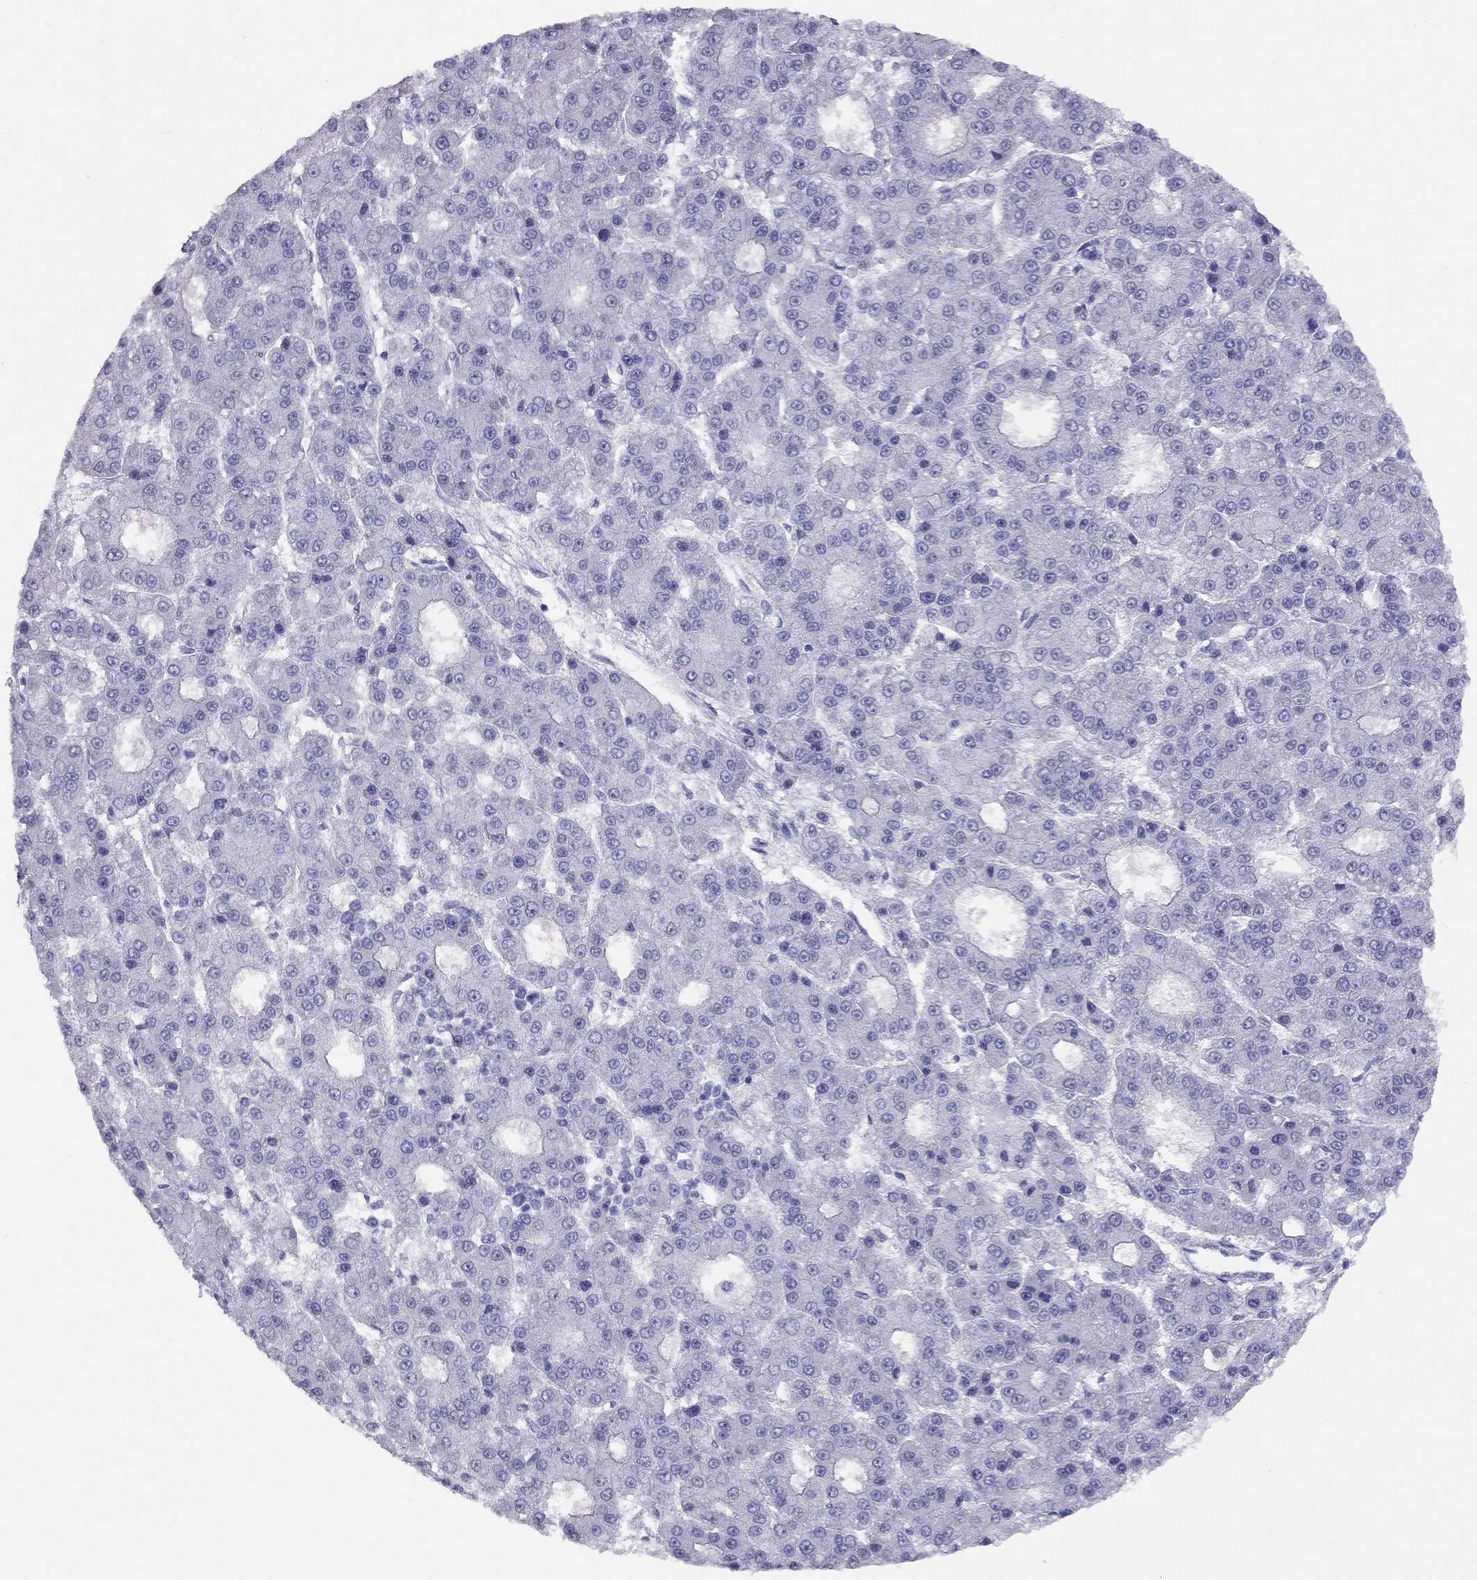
{"staining": {"intensity": "negative", "quantity": "none", "location": "none"}, "tissue": "liver cancer", "cell_type": "Tumor cells", "image_type": "cancer", "snomed": [{"axis": "morphology", "description": "Carcinoma, Hepatocellular, NOS"}, {"axis": "topography", "description": "Liver"}], "caption": "An IHC photomicrograph of liver cancer is shown. There is no staining in tumor cells of liver cancer.", "gene": "FSCN3", "patient": {"sex": "male", "age": 70}}